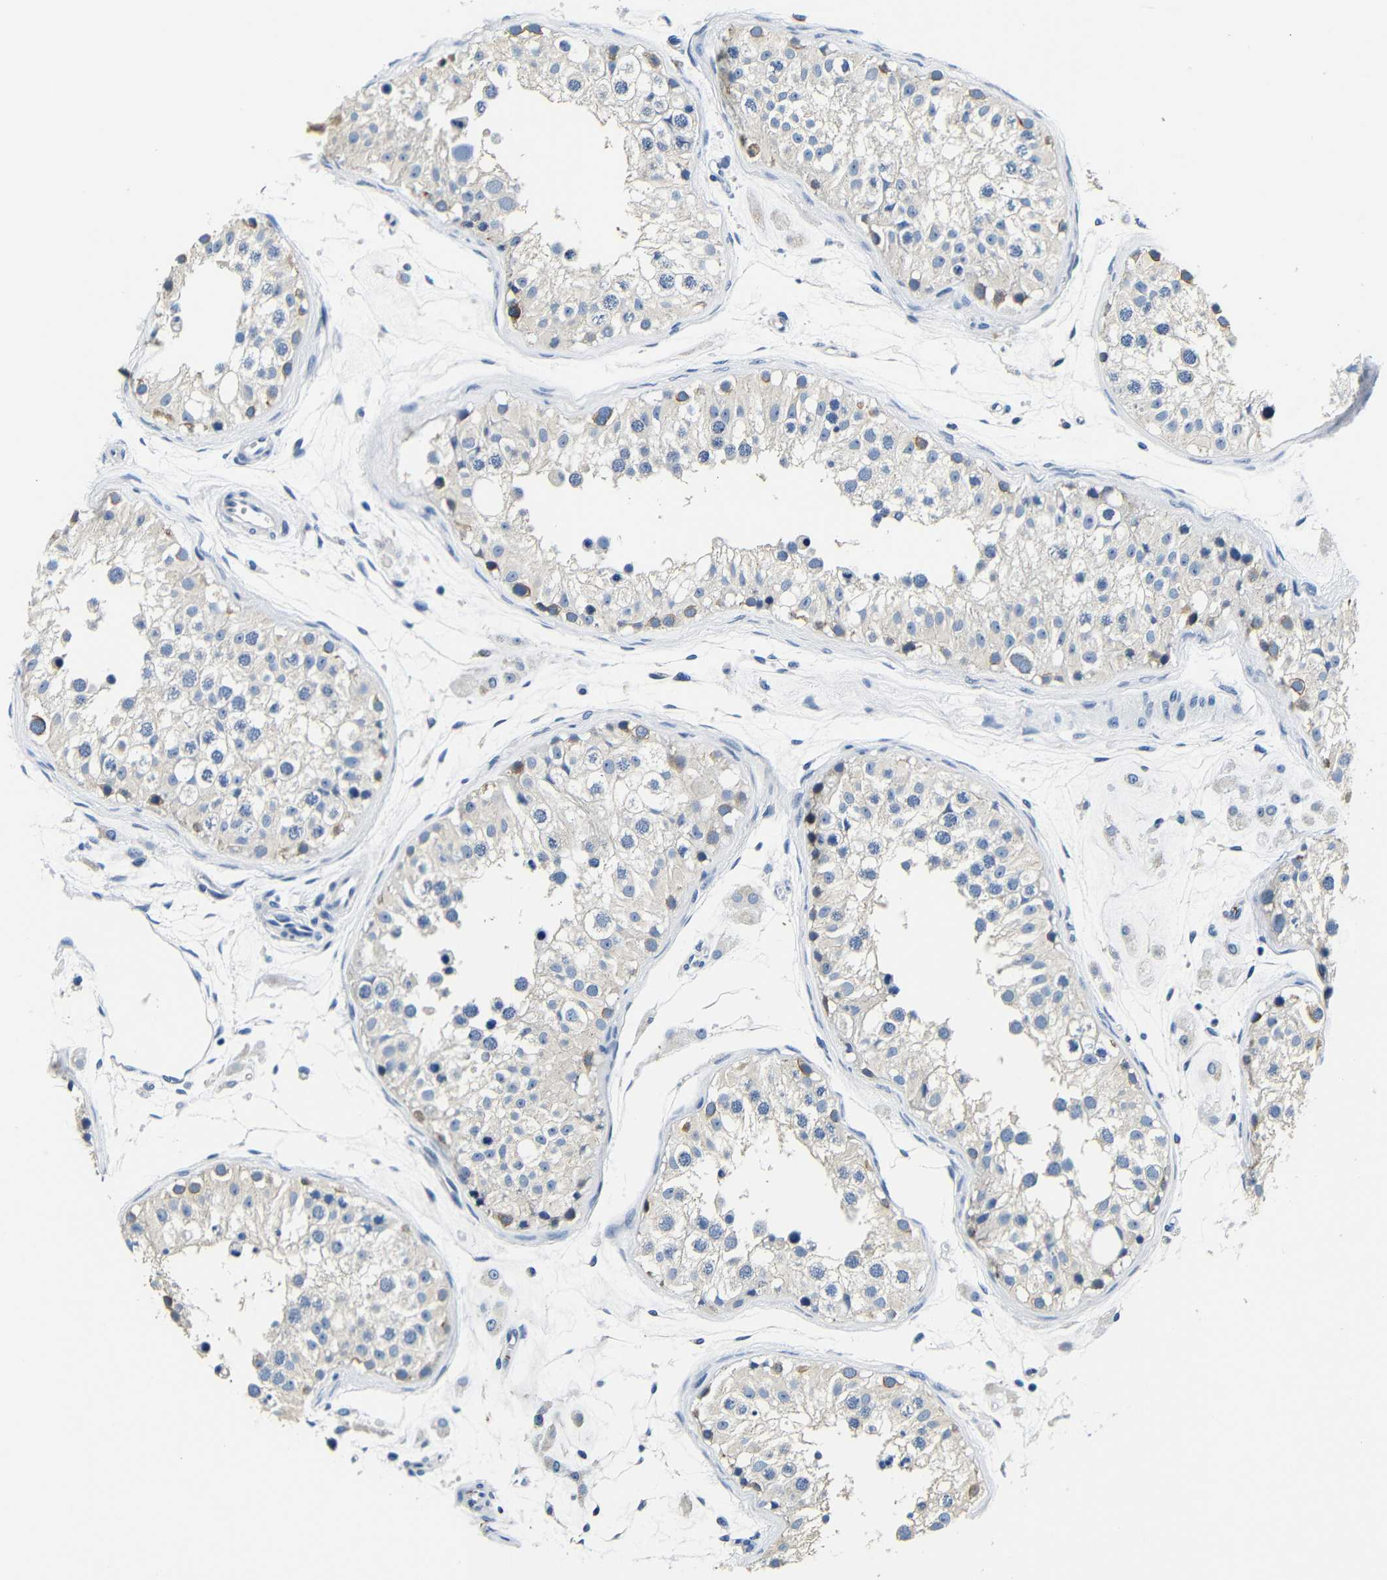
{"staining": {"intensity": "weak", "quantity": "25%-75%", "location": "cytoplasmic/membranous"}, "tissue": "testis", "cell_type": "Cells in seminiferous ducts", "image_type": "normal", "snomed": [{"axis": "morphology", "description": "Normal tissue, NOS"}, {"axis": "morphology", "description": "Adenocarcinoma, metastatic, NOS"}, {"axis": "topography", "description": "Testis"}], "caption": "High-magnification brightfield microscopy of normal testis stained with DAB (3,3'-diaminobenzidine) (brown) and counterstained with hematoxylin (blue). cells in seminiferous ducts exhibit weak cytoplasmic/membranous expression is seen in about25%-75% of cells.", "gene": "GP1BA", "patient": {"sex": "male", "age": 26}}